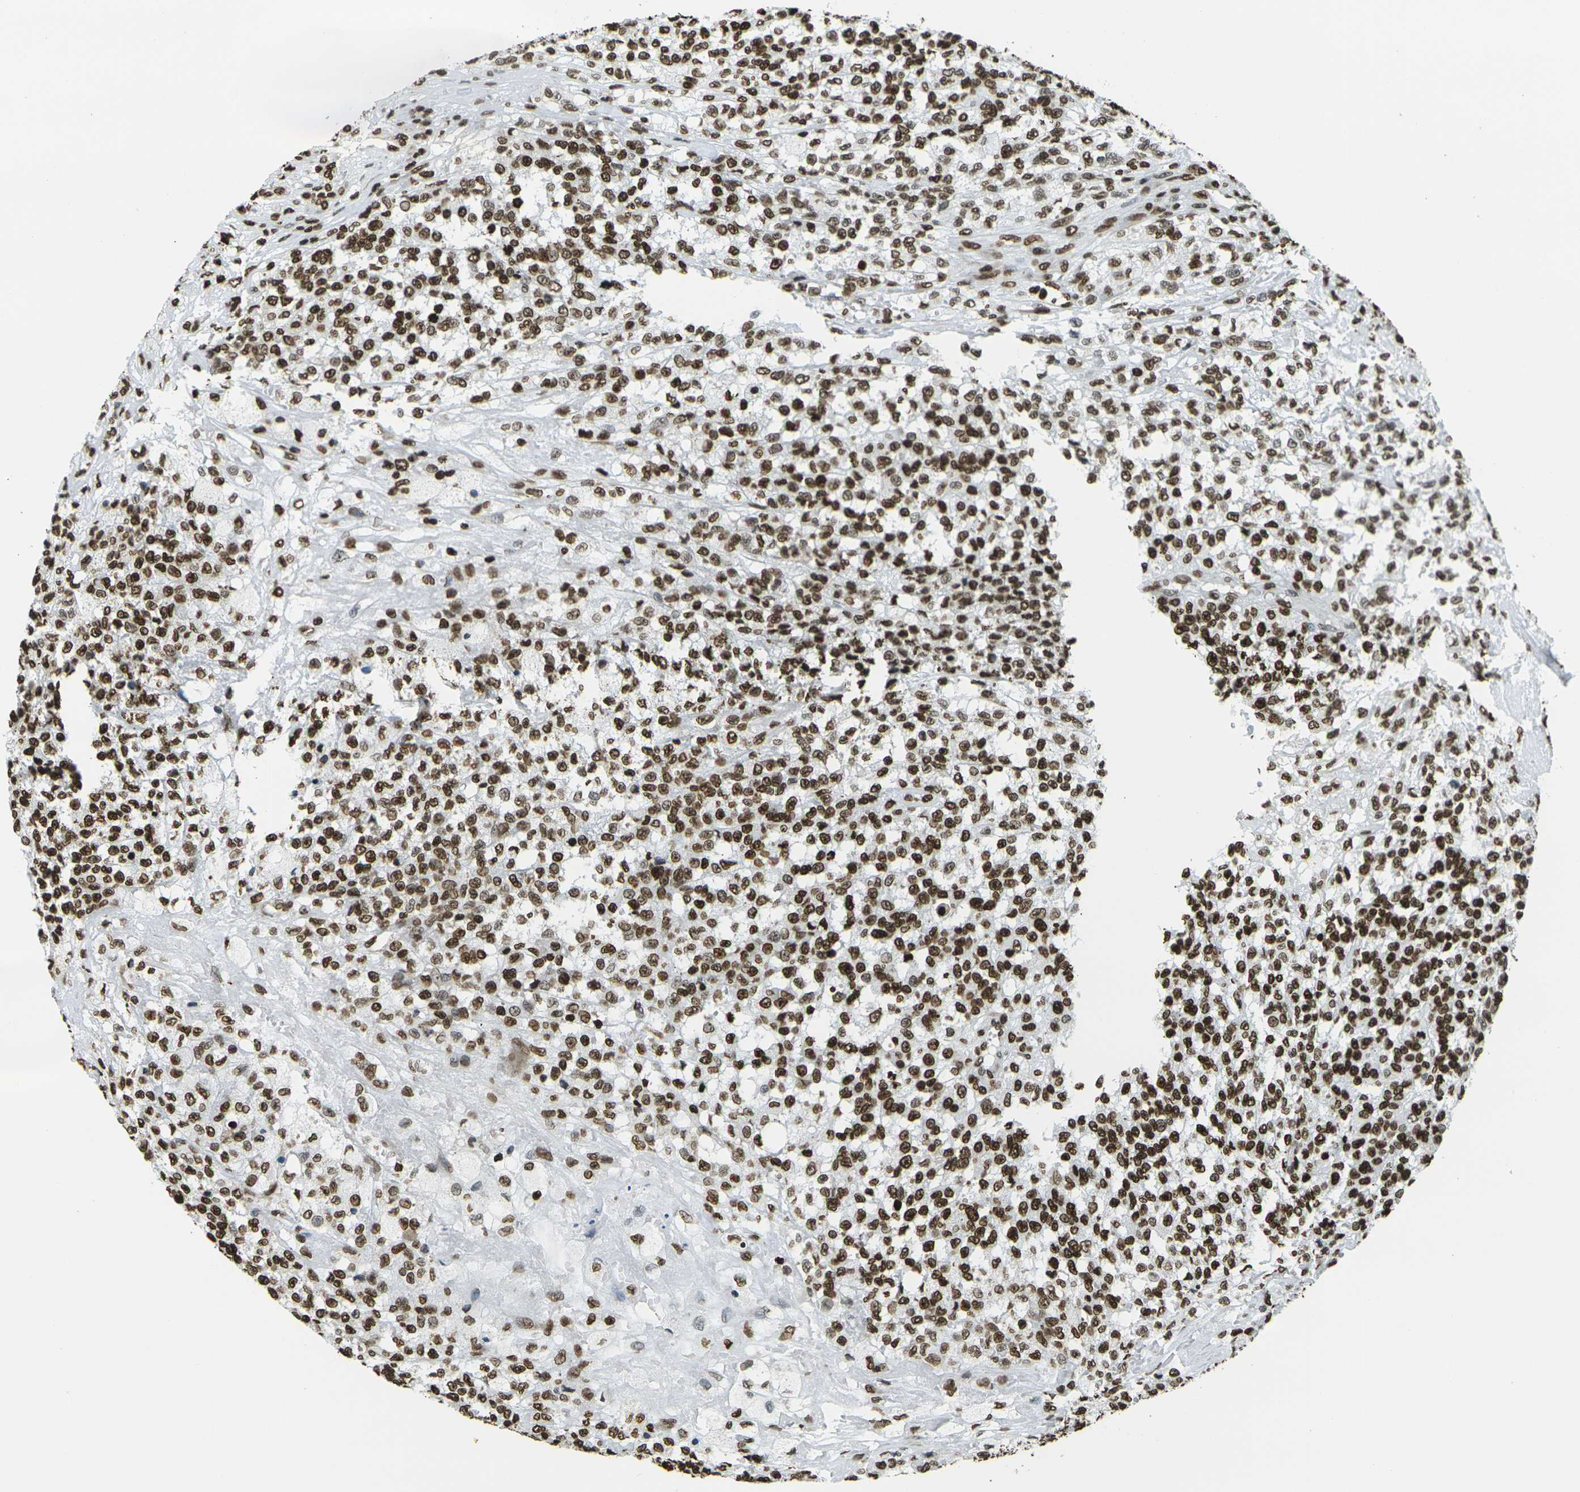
{"staining": {"intensity": "strong", "quantity": ">75%", "location": "nuclear"}, "tissue": "testis cancer", "cell_type": "Tumor cells", "image_type": "cancer", "snomed": [{"axis": "morphology", "description": "Seminoma, NOS"}, {"axis": "topography", "description": "Testis"}], "caption": "Immunohistochemical staining of human testis cancer exhibits strong nuclear protein staining in about >75% of tumor cells.", "gene": "H1-2", "patient": {"sex": "male", "age": 59}}